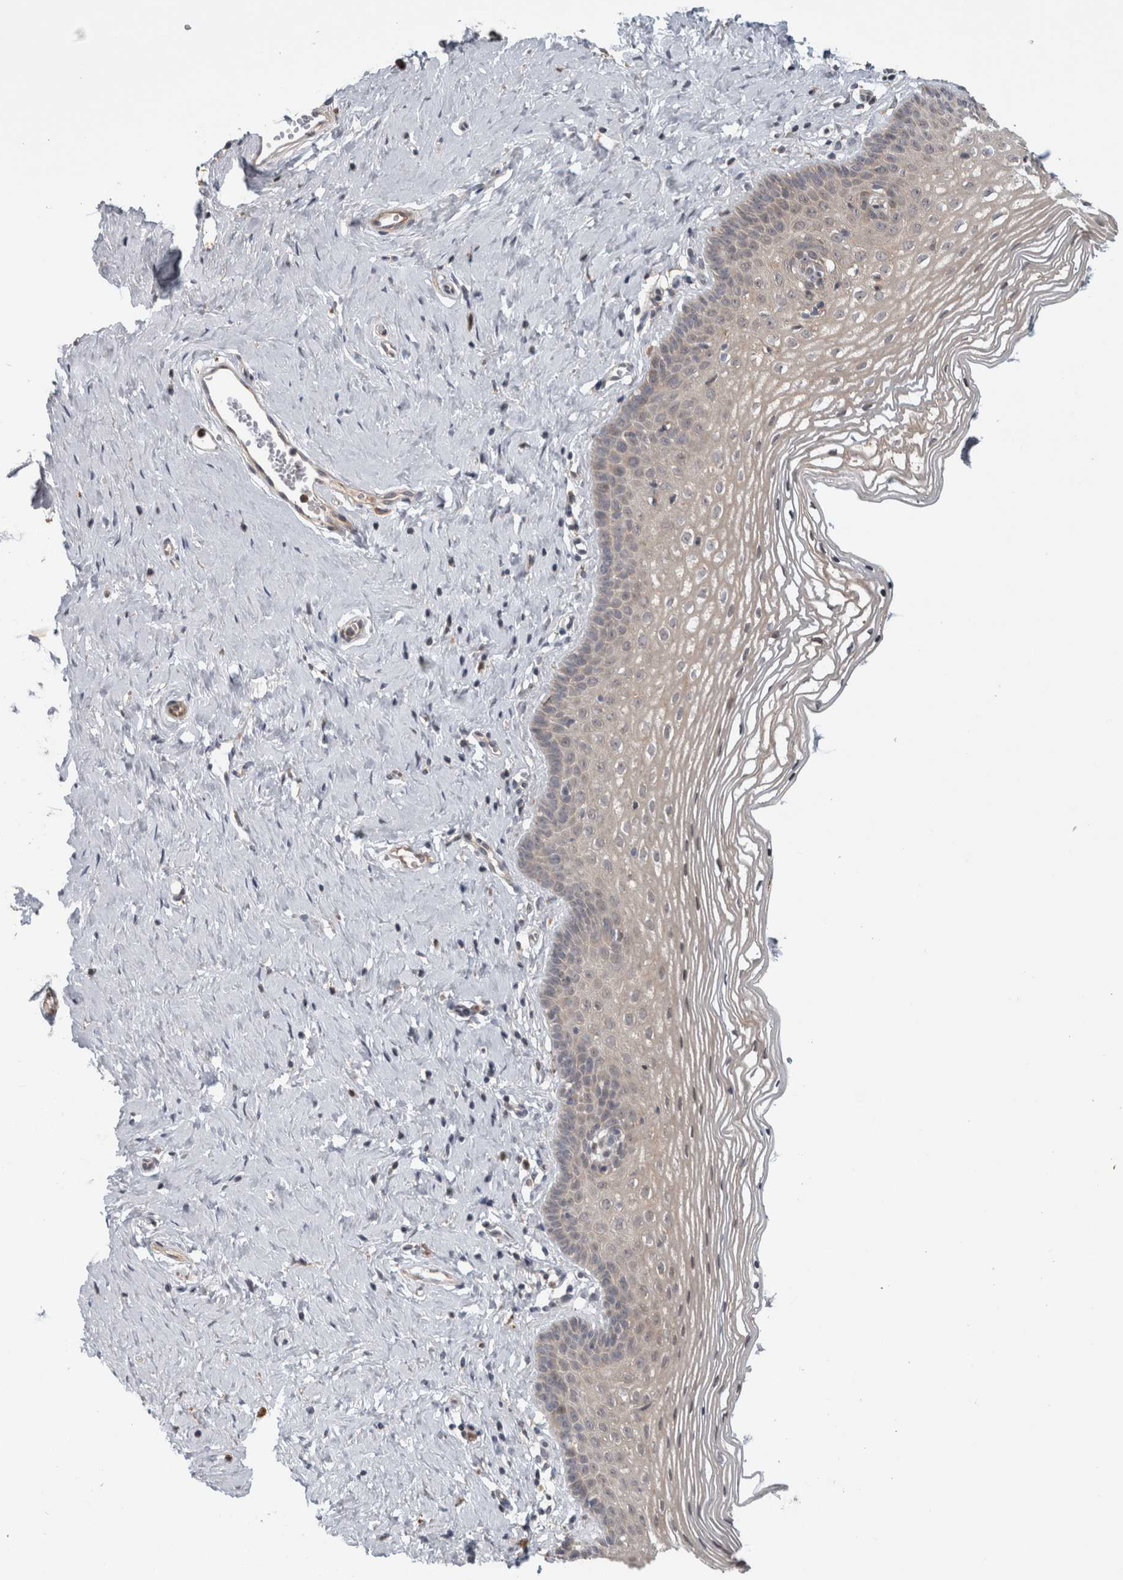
{"staining": {"intensity": "weak", "quantity": "25%-75%", "location": "cytoplasmic/membranous"}, "tissue": "vagina", "cell_type": "Squamous epithelial cells", "image_type": "normal", "snomed": [{"axis": "morphology", "description": "Normal tissue, NOS"}, {"axis": "topography", "description": "Vagina"}], "caption": "Squamous epithelial cells display low levels of weak cytoplasmic/membranous positivity in approximately 25%-75% of cells in benign vagina.", "gene": "ADGRL3", "patient": {"sex": "female", "age": 32}}